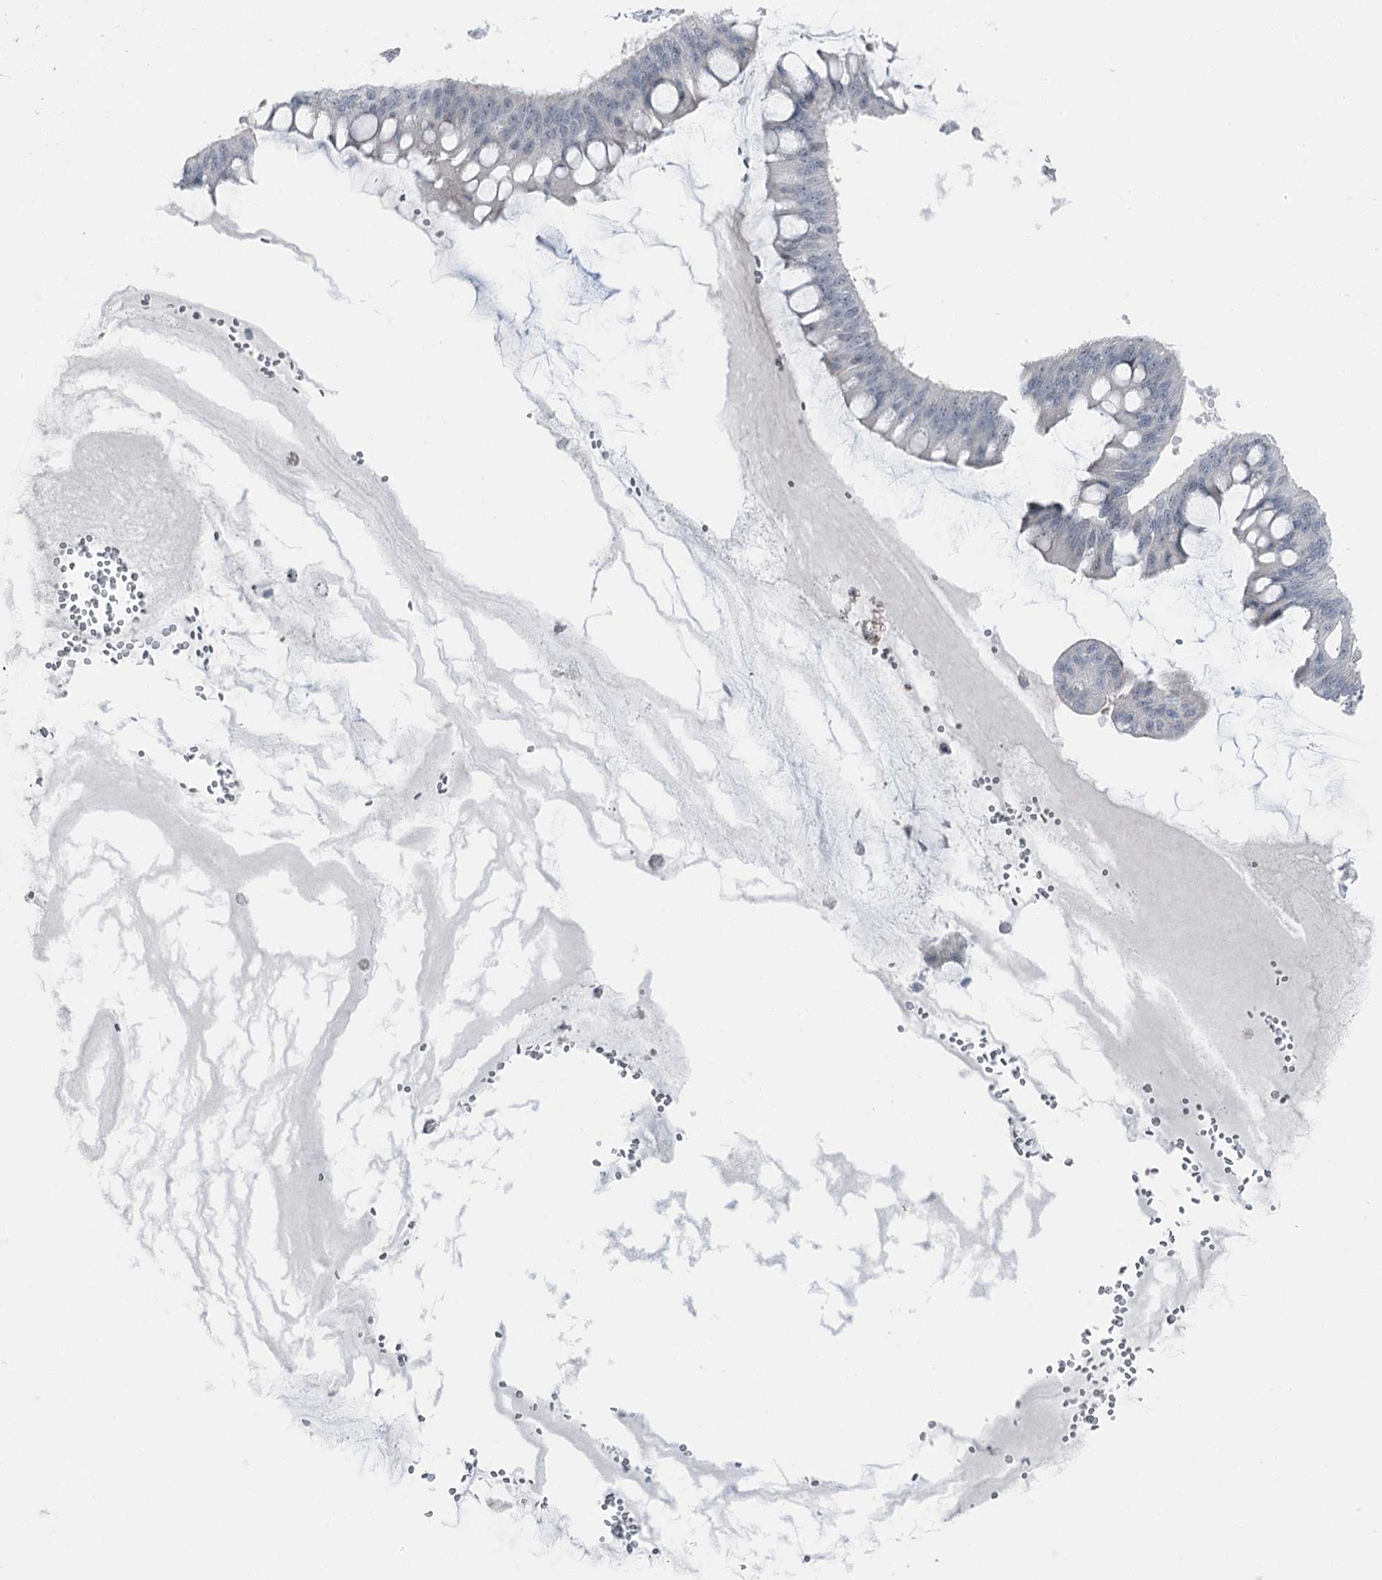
{"staining": {"intensity": "negative", "quantity": "none", "location": "none"}, "tissue": "ovarian cancer", "cell_type": "Tumor cells", "image_type": "cancer", "snomed": [{"axis": "morphology", "description": "Cystadenocarcinoma, mucinous, NOS"}, {"axis": "topography", "description": "Ovary"}], "caption": "DAB immunohistochemical staining of human mucinous cystadenocarcinoma (ovarian) shows no significant positivity in tumor cells. Brightfield microscopy of IHC stained with DAB (3,3'-diaminobenzidine) (brown) and hematoxylin (blue), captured at high magnification.", "gene": "STEEP1", "patient": {"sex": "female", "age": 73}}